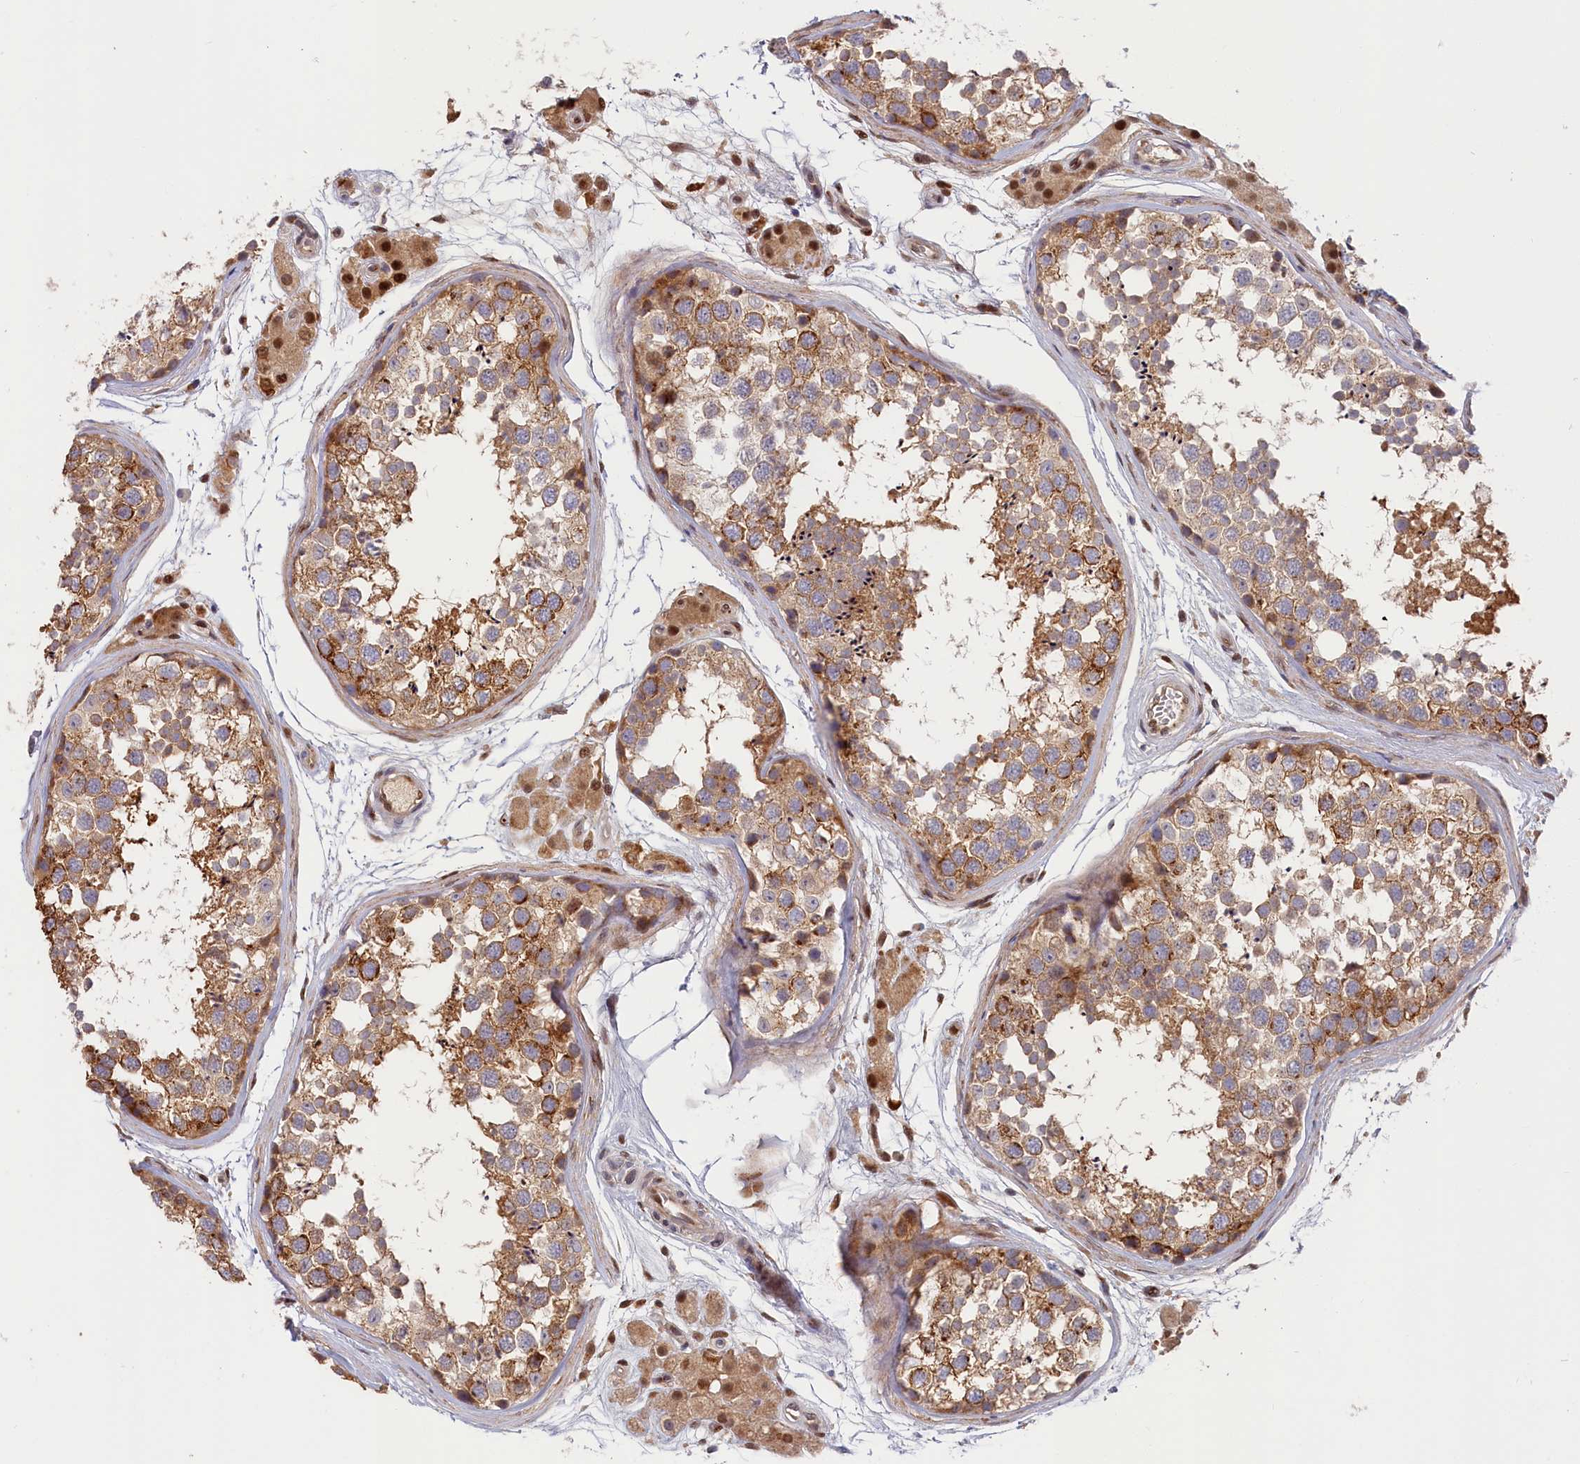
{"staining": {"intensity": "moderate", "quantity": ">75%", "location": "cytoplasmic/membranous"}, "tissue": "testis", "cell_type": "Cells in seminiferous ducts", "image_type": "normal", "snomed": [{"axis": "morphology", "description": "Normal tissue, NOS"}, {"axis": "topography", "description": "Testis"}], "caption": "Approximately >75% of cells in seminiferous ducts in benign human testis exhibit moderate cytoplasmic/membranous protein expression as visualized by brown immunohistochemical staining.", "gene": "CHST12", "patient": {"sex": "male", "age": 56}}